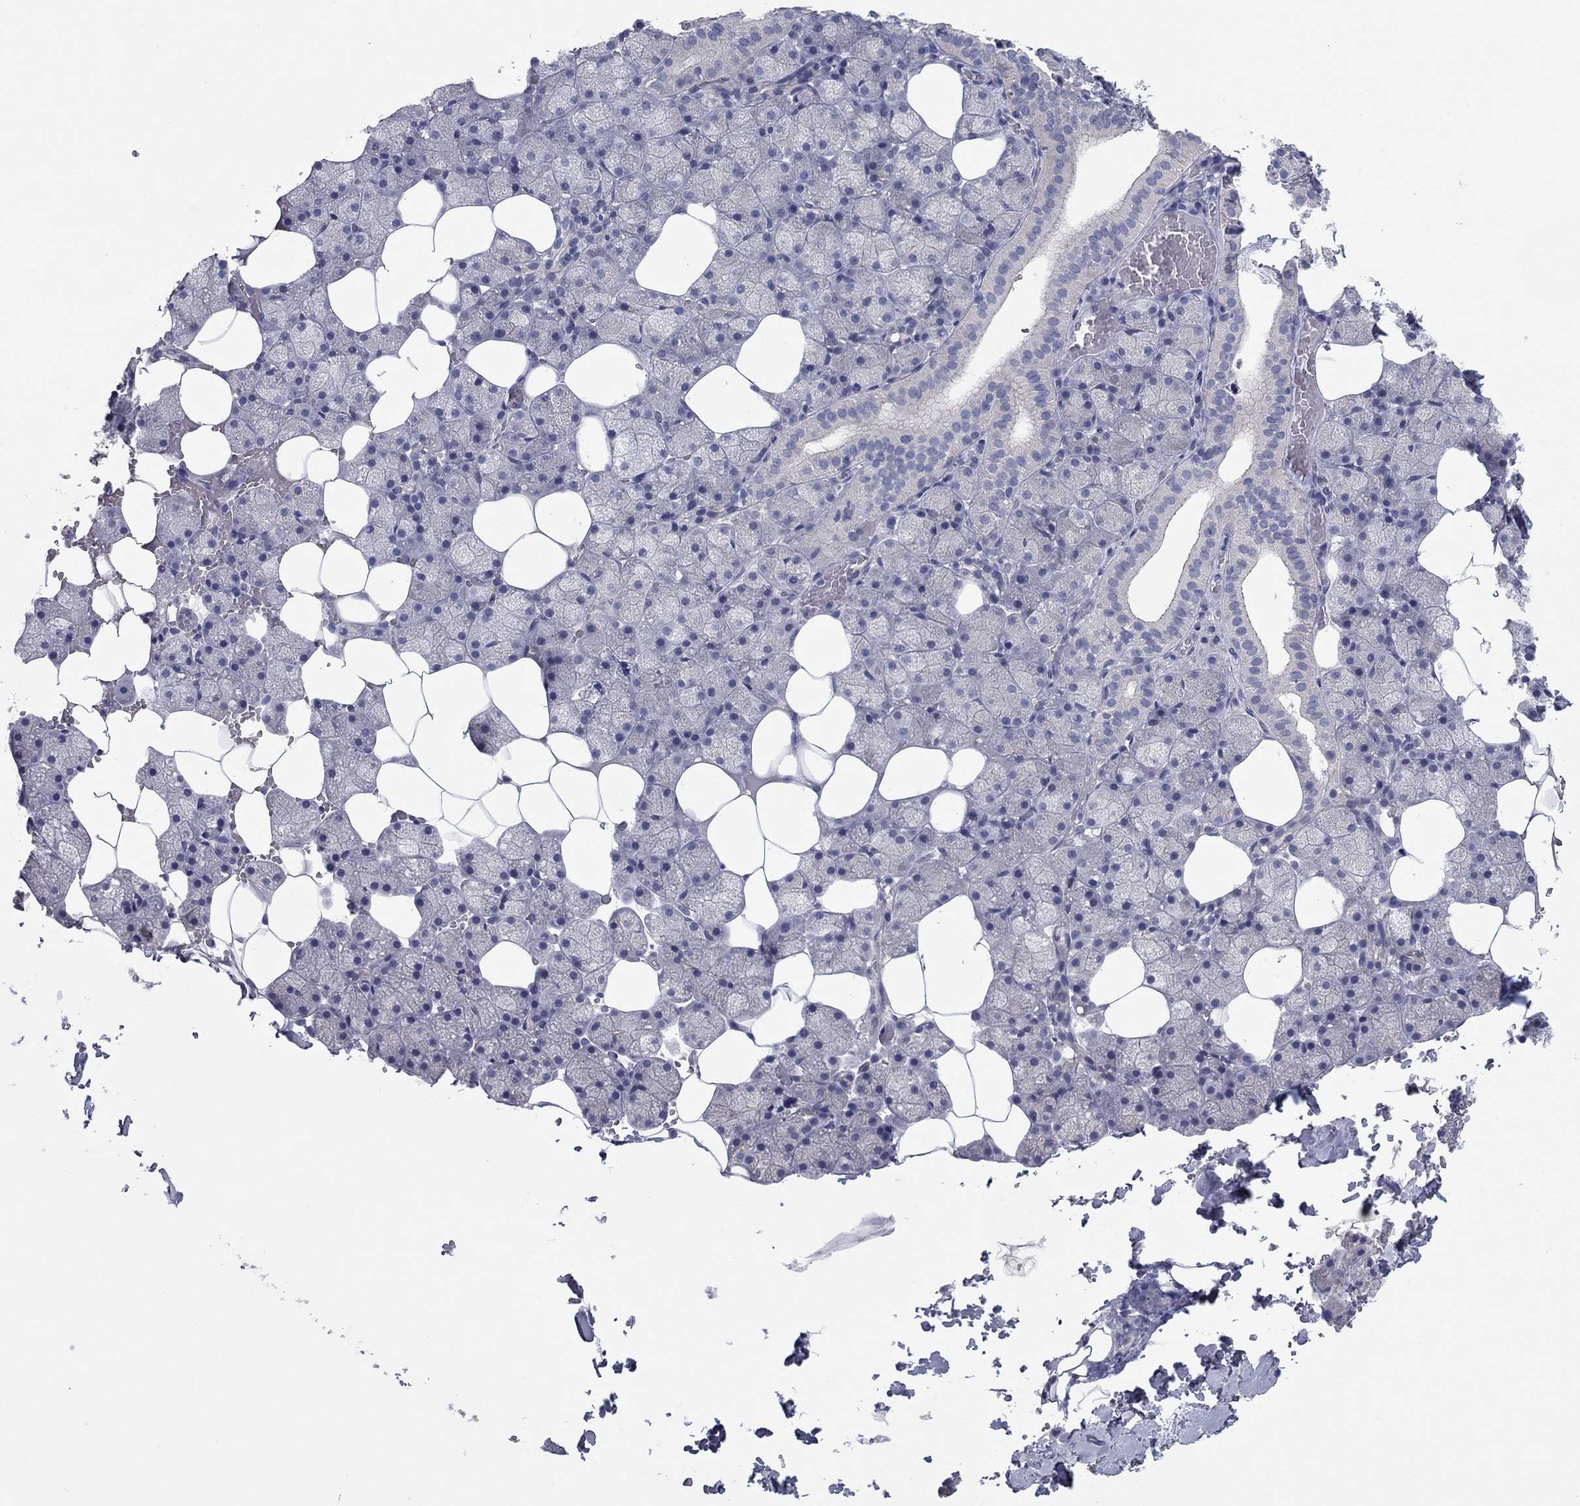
{"staining": {"intensity": "negative", "quantity": "none", "location": "none"}, "tissue": "salivary gland", "cell_type": "Glandular cells", "image_type": "normal", "snomed": [{"axis": "morphology", "description": "Normal tissue, NOS"}, {"axis": "topography", "description": "Salivary gland"}], "caption": "Glandular cells are negative for brown protein staining in normal salivary gland. (Stains: DAB IHC with hematoxylin counter stain, Microscopy: brightfield microscopy at high magnification).", "gene": "CNTNAP4", "patient": {"sex": "male", "age": 38}}